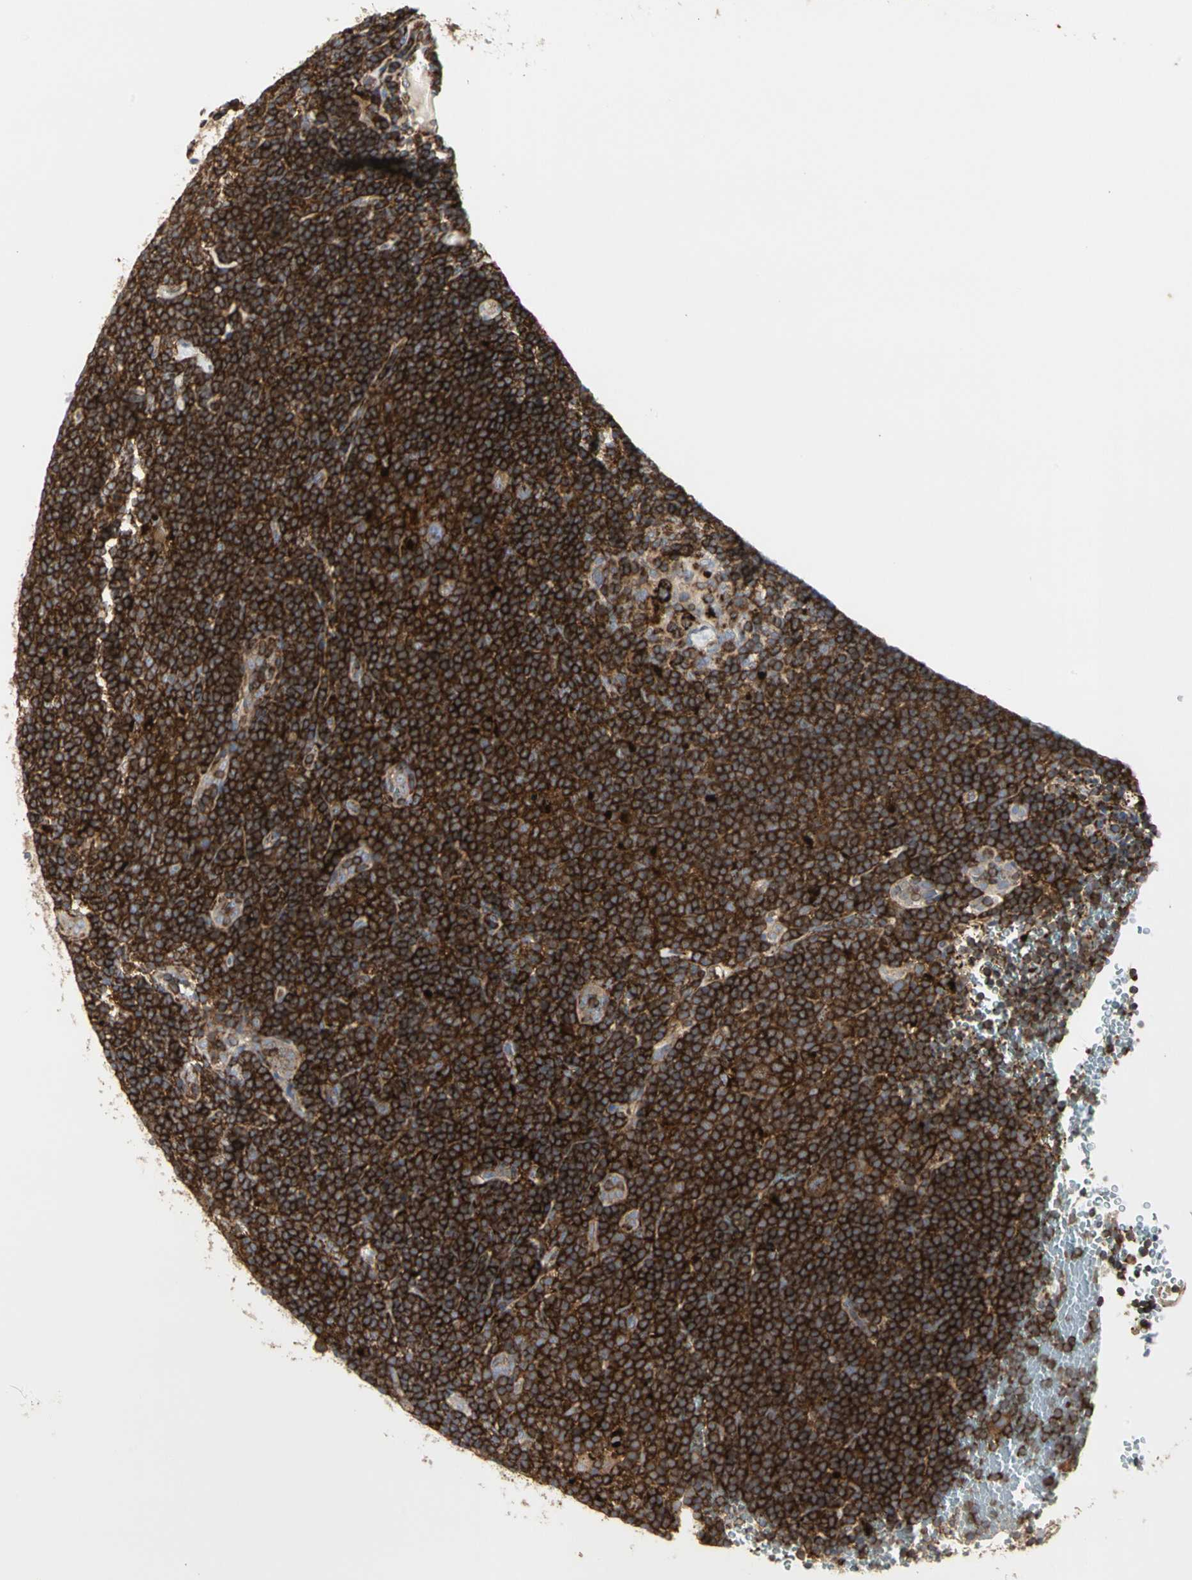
{"staining": {"intensity": "moderate", "quantity": "25%-75%", "location": "cytoplasmic/membranous,nuclear"}, "tissue": "lymphoma", "cell_type": "Tumor cells", "image_type": "cancer", "snomed": [{"axis": "morphology", "description": "Hodgkin's disease, NOS"}, {"axis": "topography", "description": "Lymph node"}], "caption": "IHC photomicrograph of lymphoma stained for a protein (brown), which reveals medium levels of moderate cytoplasmic/membranous and nuclear expression in approximately 25%-75% of tumor cells.", "gene": "NAPG", "patient": {"sex": "female", "age": 57}}